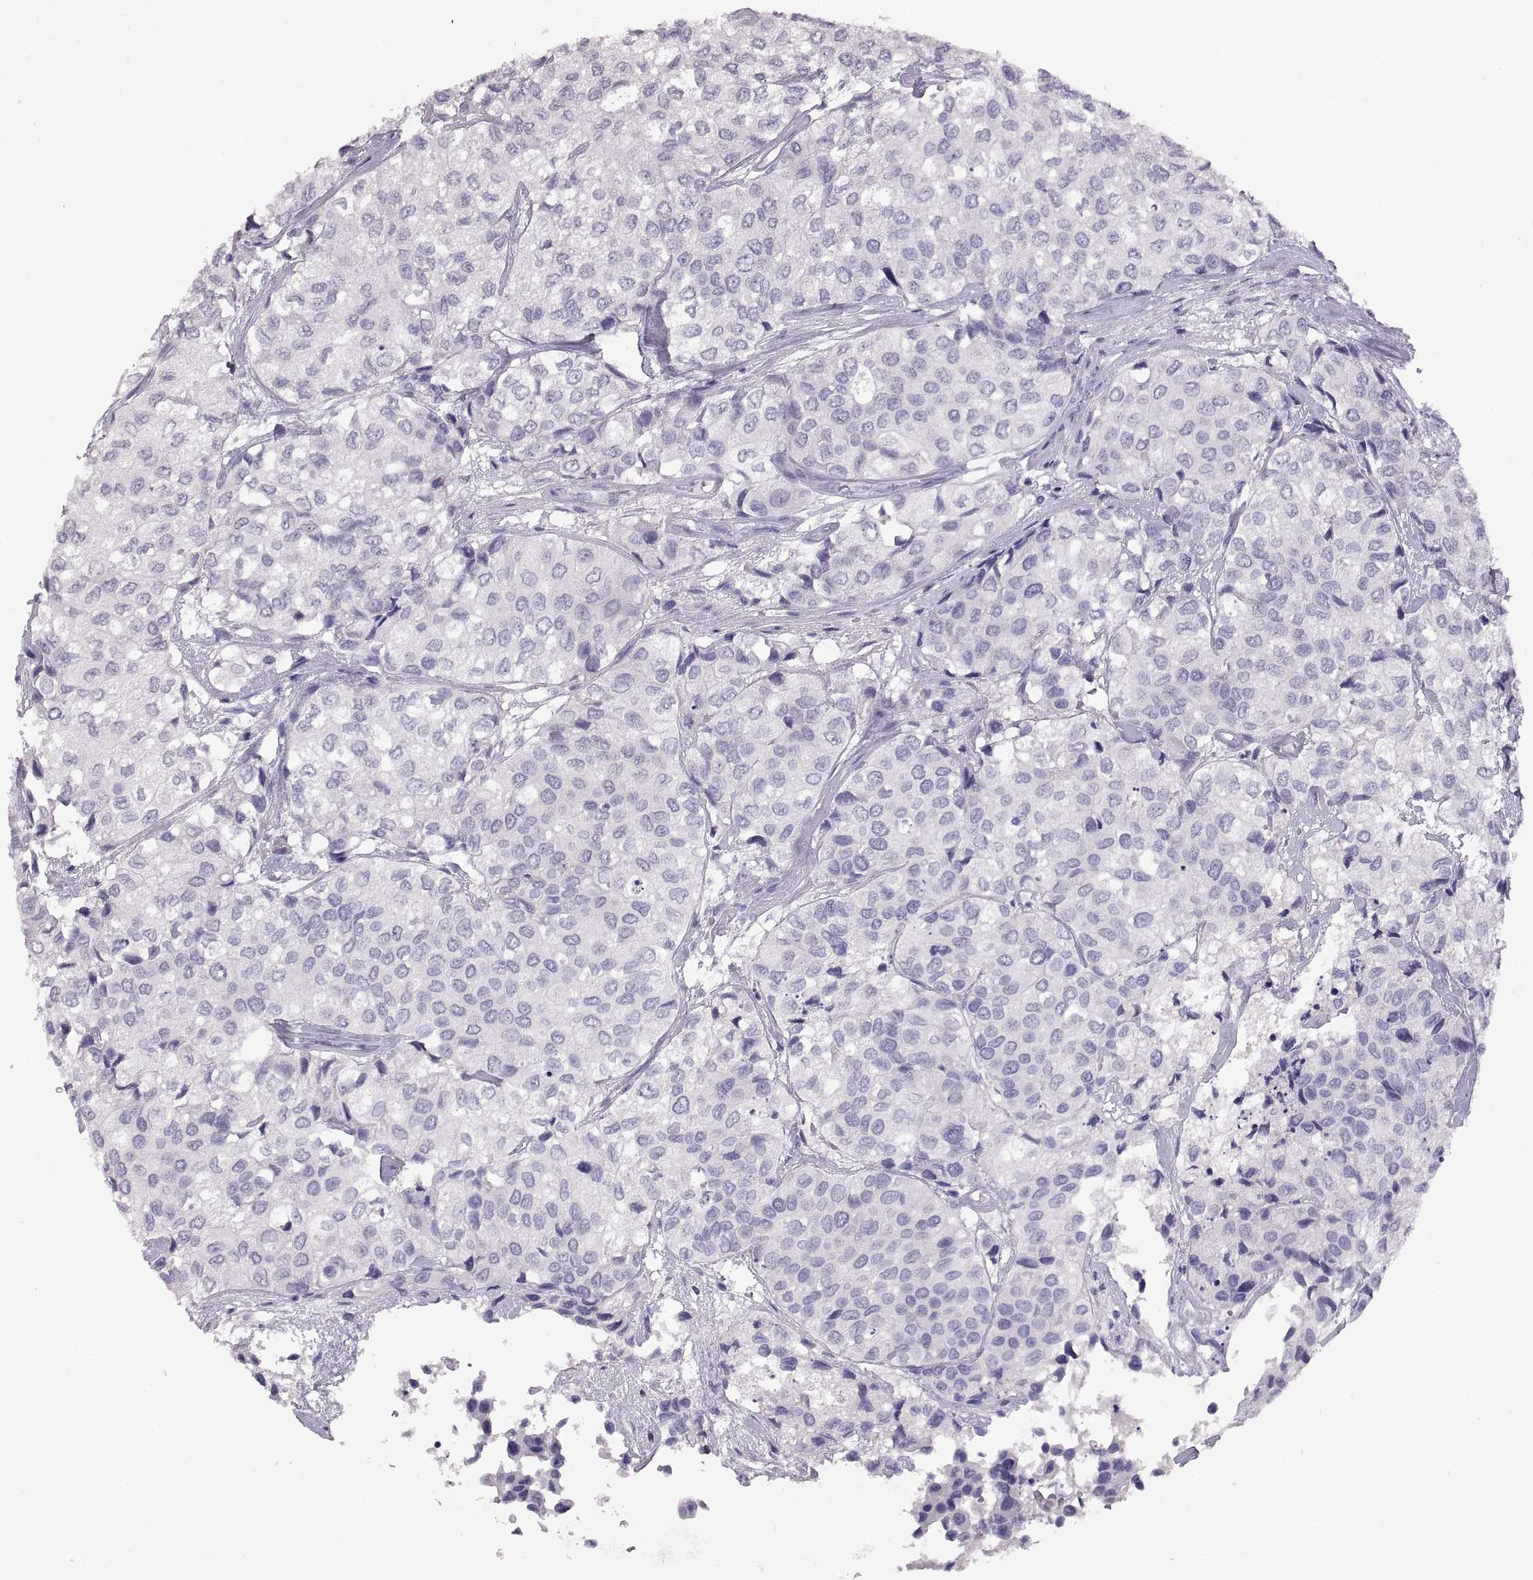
{"staining": {"intensity": "negative", "quantity": "none", "location": "none"}, "tissue": "urothelial cancer", "cell_type": "Tumor cells", "image_type": "cancer", "snomed": [{"axis": "morphology", "description": "Urothelial carcinoma, High grade"}, {"axis": "topography", "description": "Urinary bladder"}], "caption": "An IHC micrograph of urothelial cancer is shown. There is no staining in tumor cells of urothelial cancer.", "gene": "SPACDR", "patient": {"sex": "male", "age": 73}}